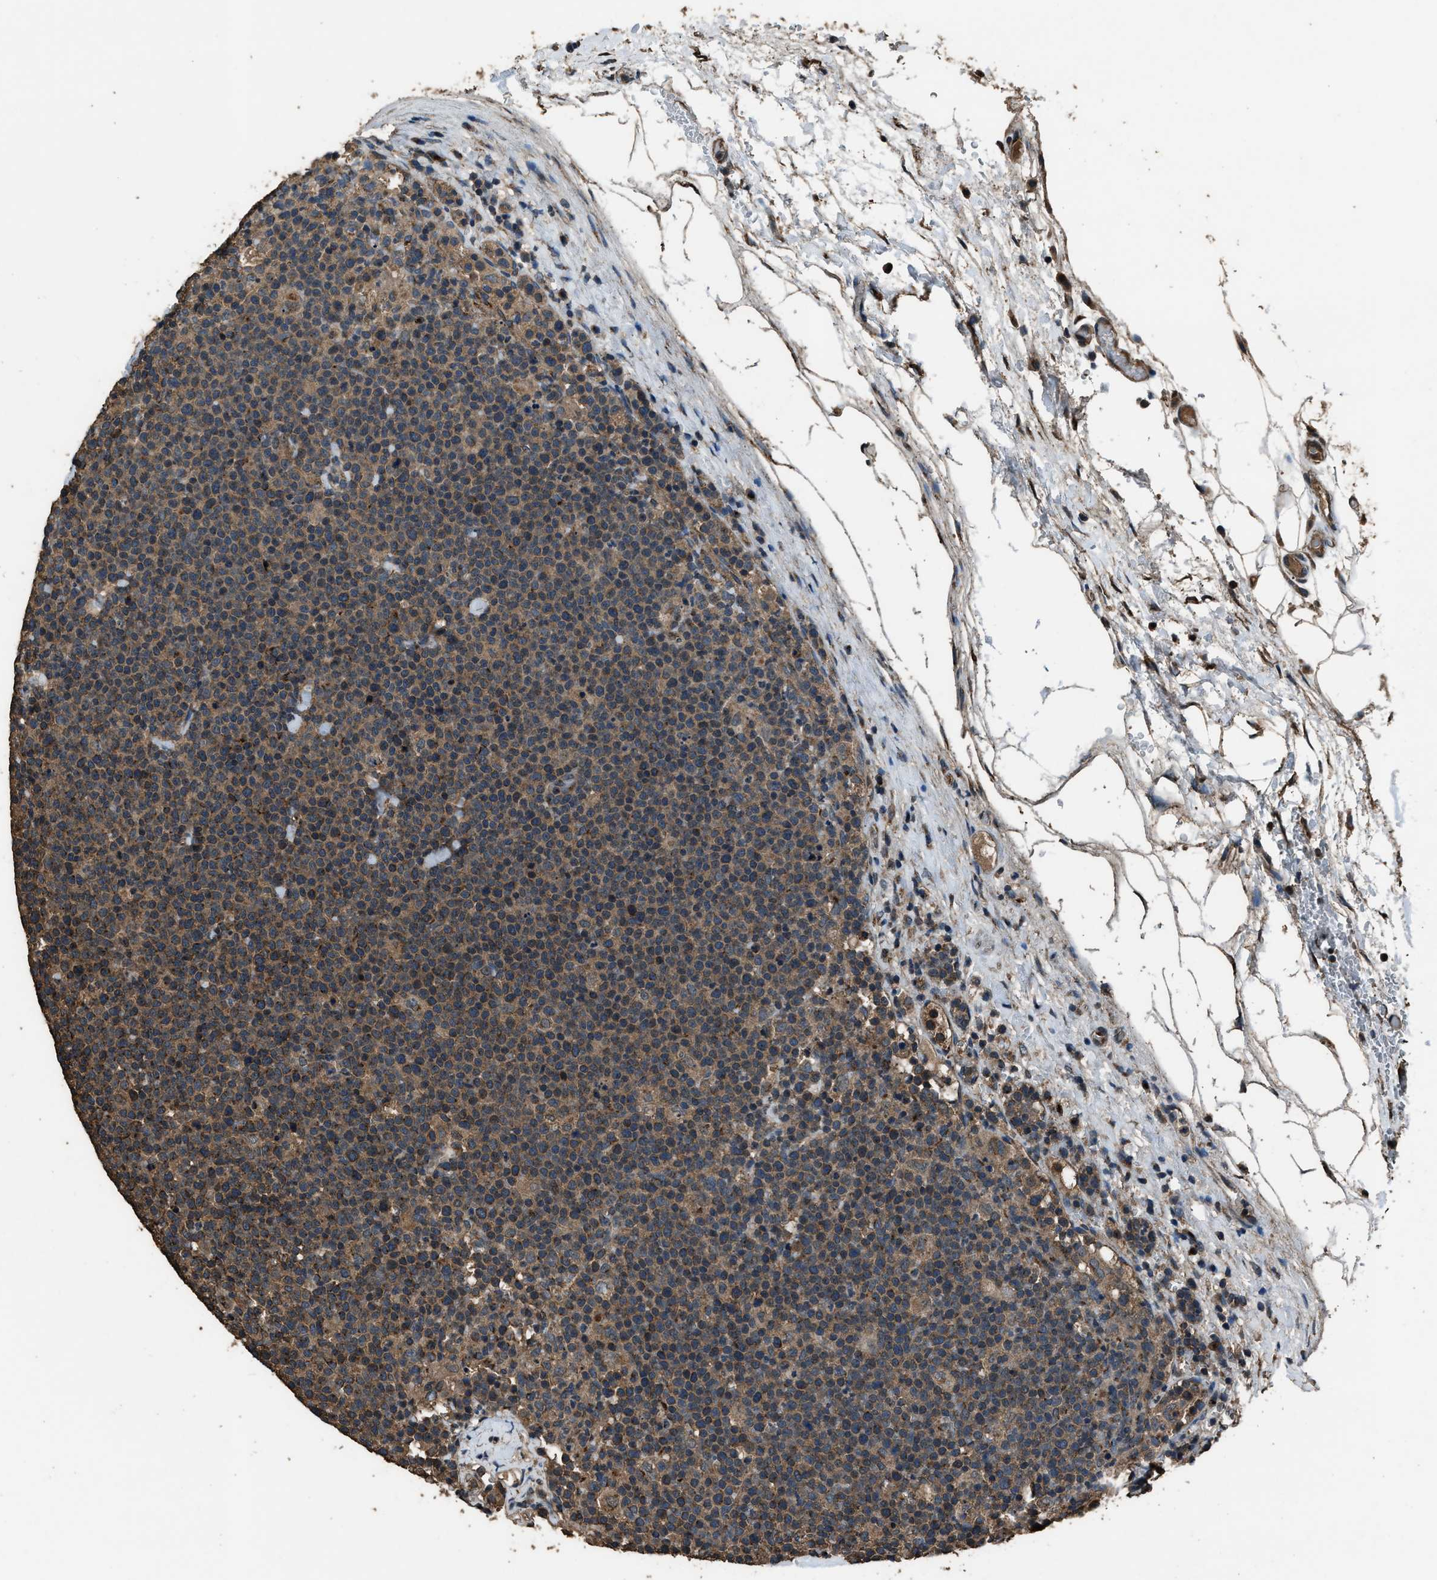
{"staining": {"intensity": "moderate", "quantity": "25%-75%", "location": "cytoplasmic/membranous"}, "tissue": "lymphoma", "cell_type": "Tumor cells", "image_type": "cancer", "snomed": [{"axis": "morphology", "description": "Malignant lymphoma, non-Hodgkin's type, High grade"}, {"axis": "topography", "description": "Lymph node"}], "caption": "An immunohistochemistry micrograph of tumor tissue is shown. Protein staining in brown highlights moderate cytoplasmic/membranous positivity in malignant lymphoma, non-Hodgkin's type (high-grade) within tumor cells. (DAB (3,3'-diaminobenzidine) IHC with brightfield microscopy, high magnification).", "gene": "SLC38A10", "patient": {"sex": "male", "age": 61}}